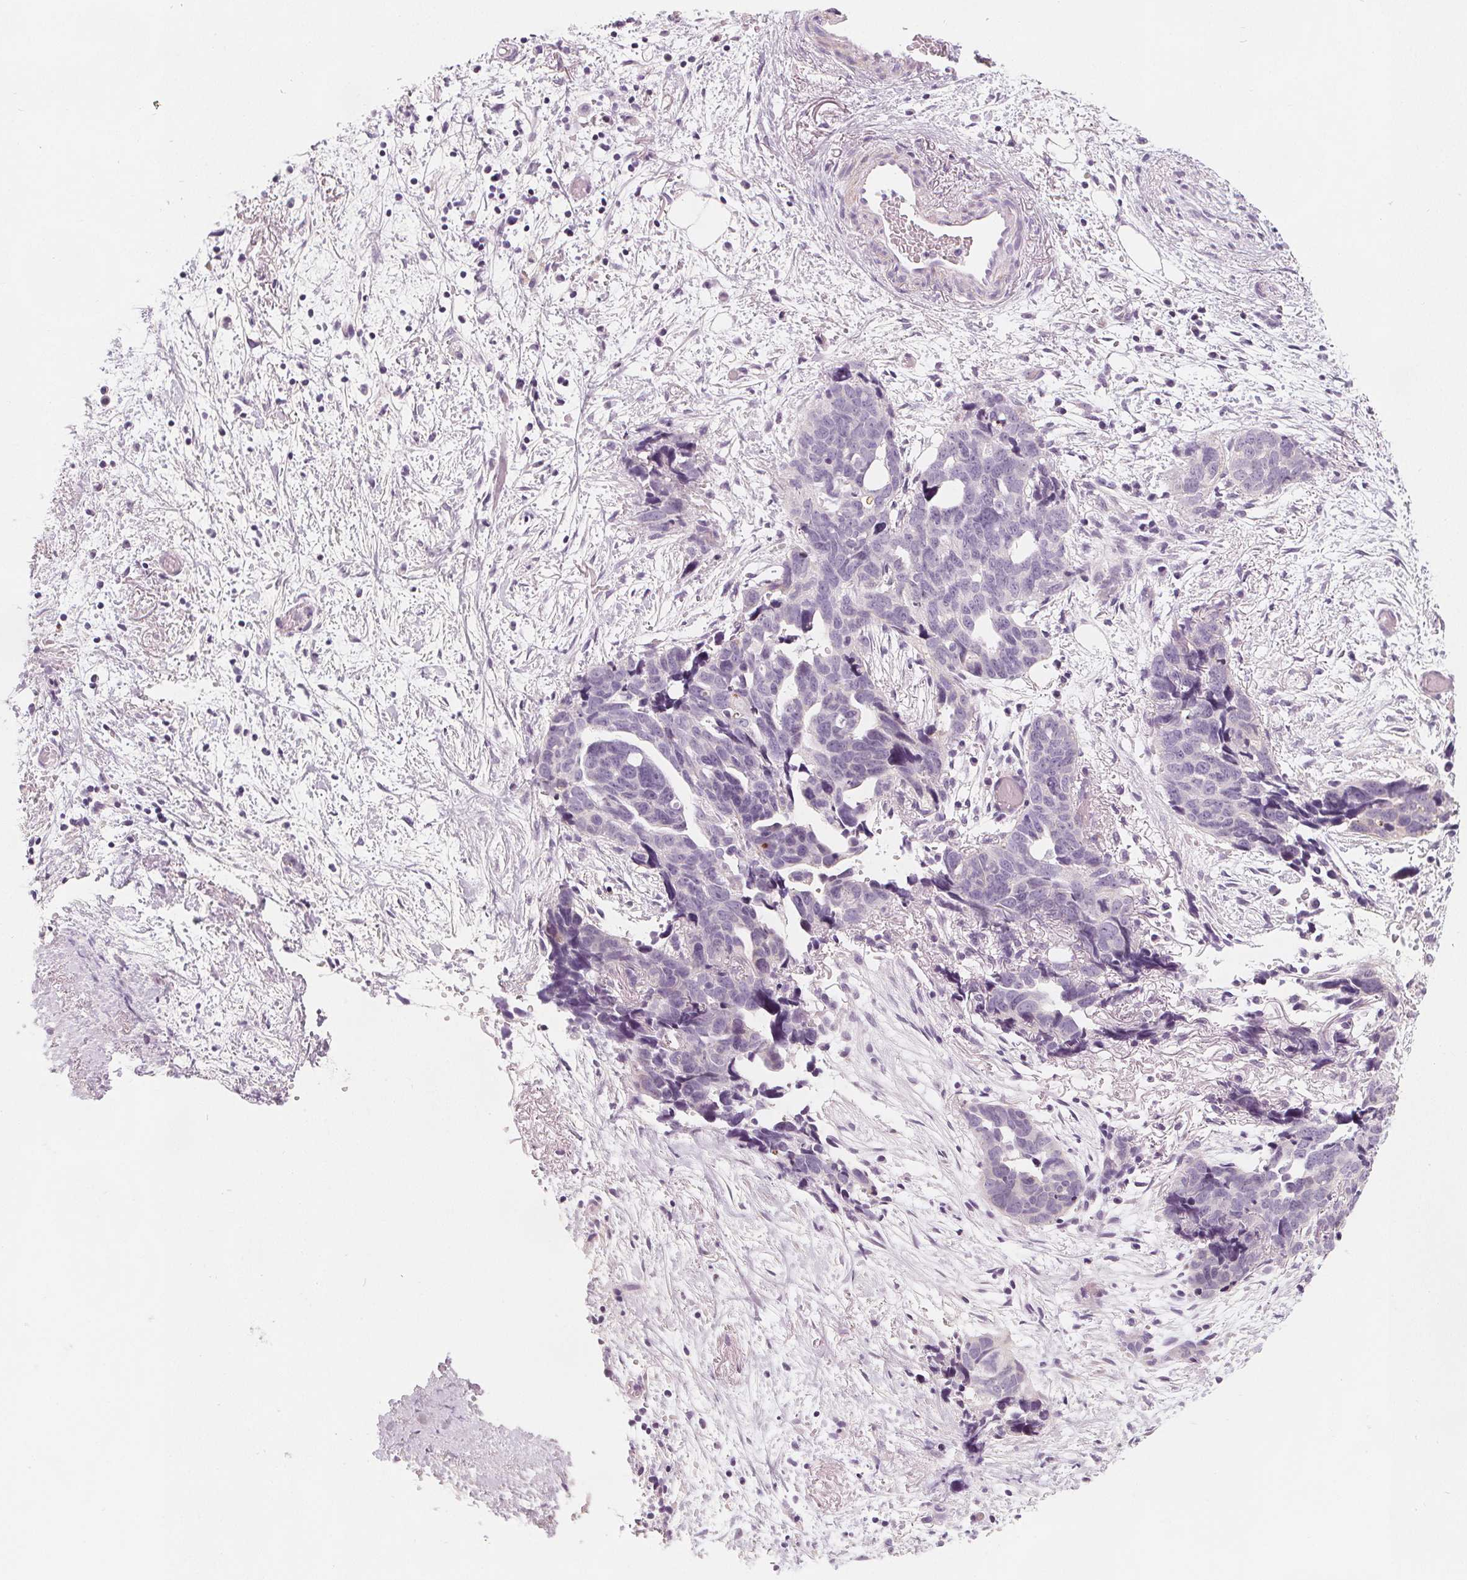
{"staining": {"intensity": "negative", "quantity": "none", "location": "none"}, "tissue": "ovarian cancer", "cell_type": "Tumor cells", "image_type": "cancer", "snomed": [{"axis": "morphology", "description": "Cystadenocarcinoma, serous, NOS"}, {"axis": "topography", "description": "Ovary"}], "caption": "Protein analysis of ovarian serous cystadenocarcinoma displays no significant staining in tumor cells. (Immunohistochemistry, brightfield microscopy, high magnification).", "gene": "SLC5A12", "patient": {"sex": "female", "age": 69}}